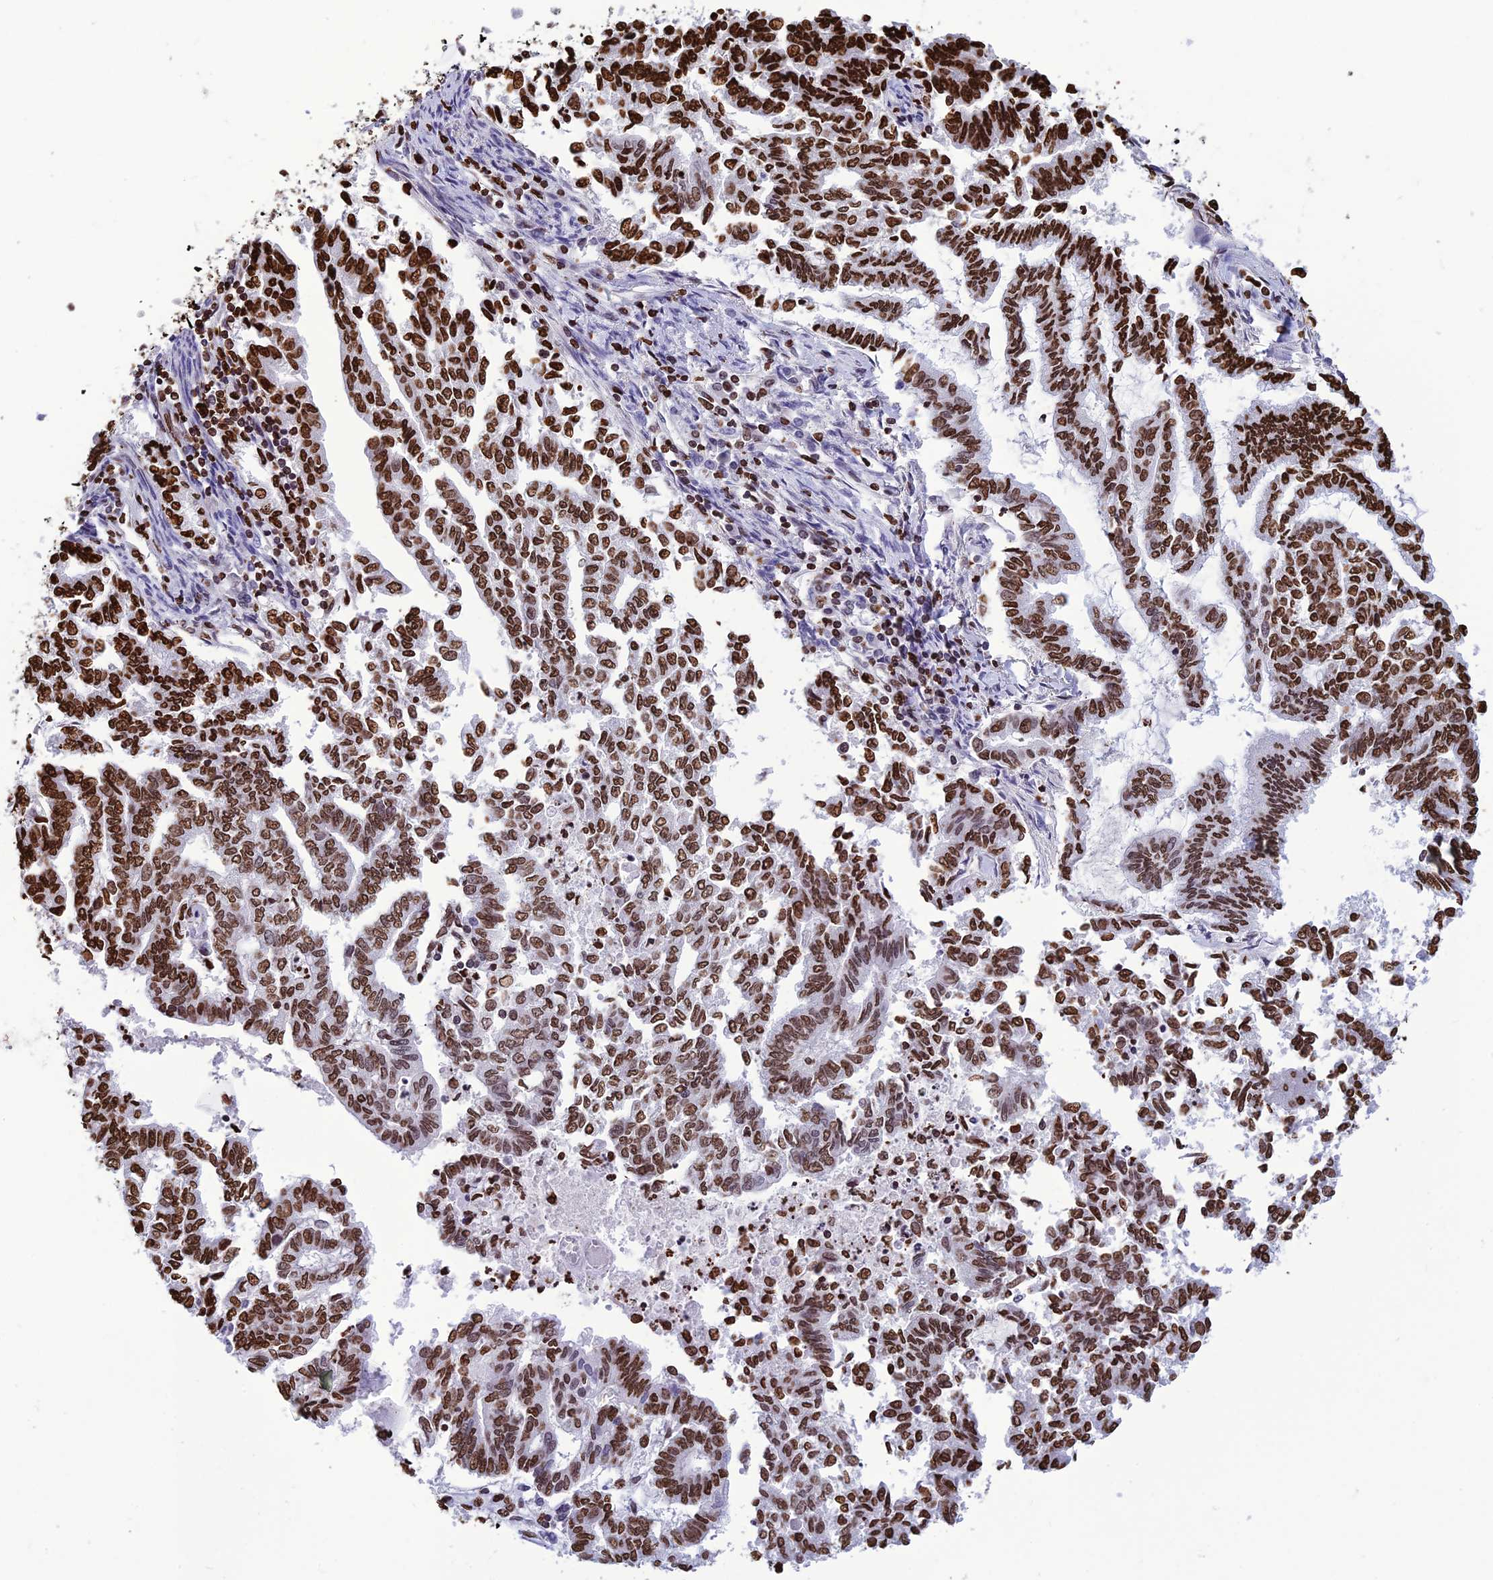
{"staining": {"intensity": "strong", "quantity": ">75%", "location": "nuclear"}, "tissue": "endometrial cancer", "cell_type": "Tumor cells", "image_type": "cancer", "snomed": [{"axis": "morphology", "description": "Adenocarcinoma, NOS"}, {"axis": "topography", "description": "Endometrium"}], "caption": "Endometrial cancer was stained to show a protein in brown. There is high levels of strong nuclear expression in approximately >75% of tumor cells.", "gene": "AKAP17A", "patient": {"sex": "female", "age": 79}}